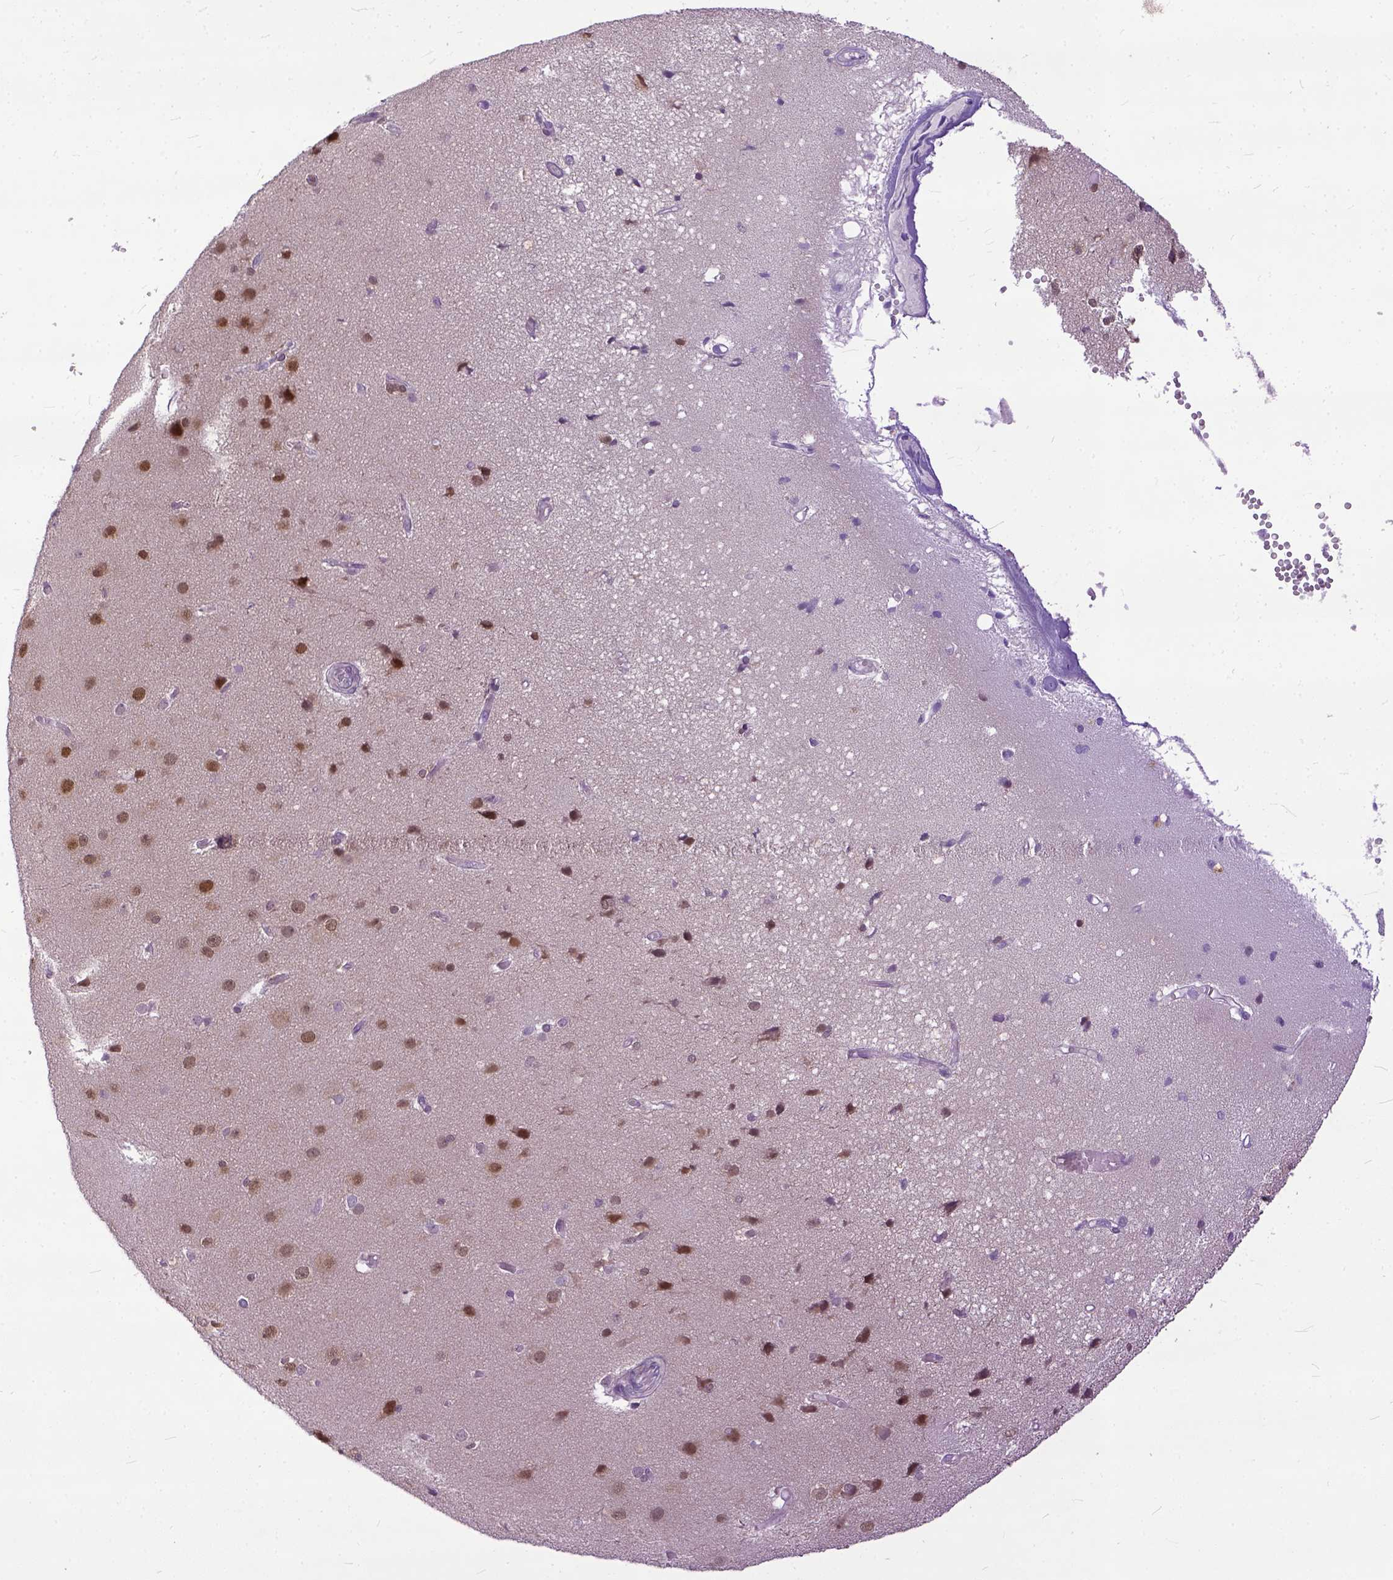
{"staining": {"intensity": "negative", "quantity": "none", "location": "none"}, "tissue": "cerebral cortex", "cell_type": "Endothelial cells", "image_type": "normal", "snomed": [{"axis": "morphology", "description": "Normal tissue, NOS"}, {"axis": "morphology", "description": "Glioma, malignant, High grade"}, {"axis": "topography", "description": "Cerebral cortex"}], "caption": "This is a histopathology image of IHC staining of unremarkable cerebral cortex, which shows no expression in endothelial cells. Nuclei are stained in blue.", "gene": "TCEAL7", "patient": {"sex": "male", "age": 71}}